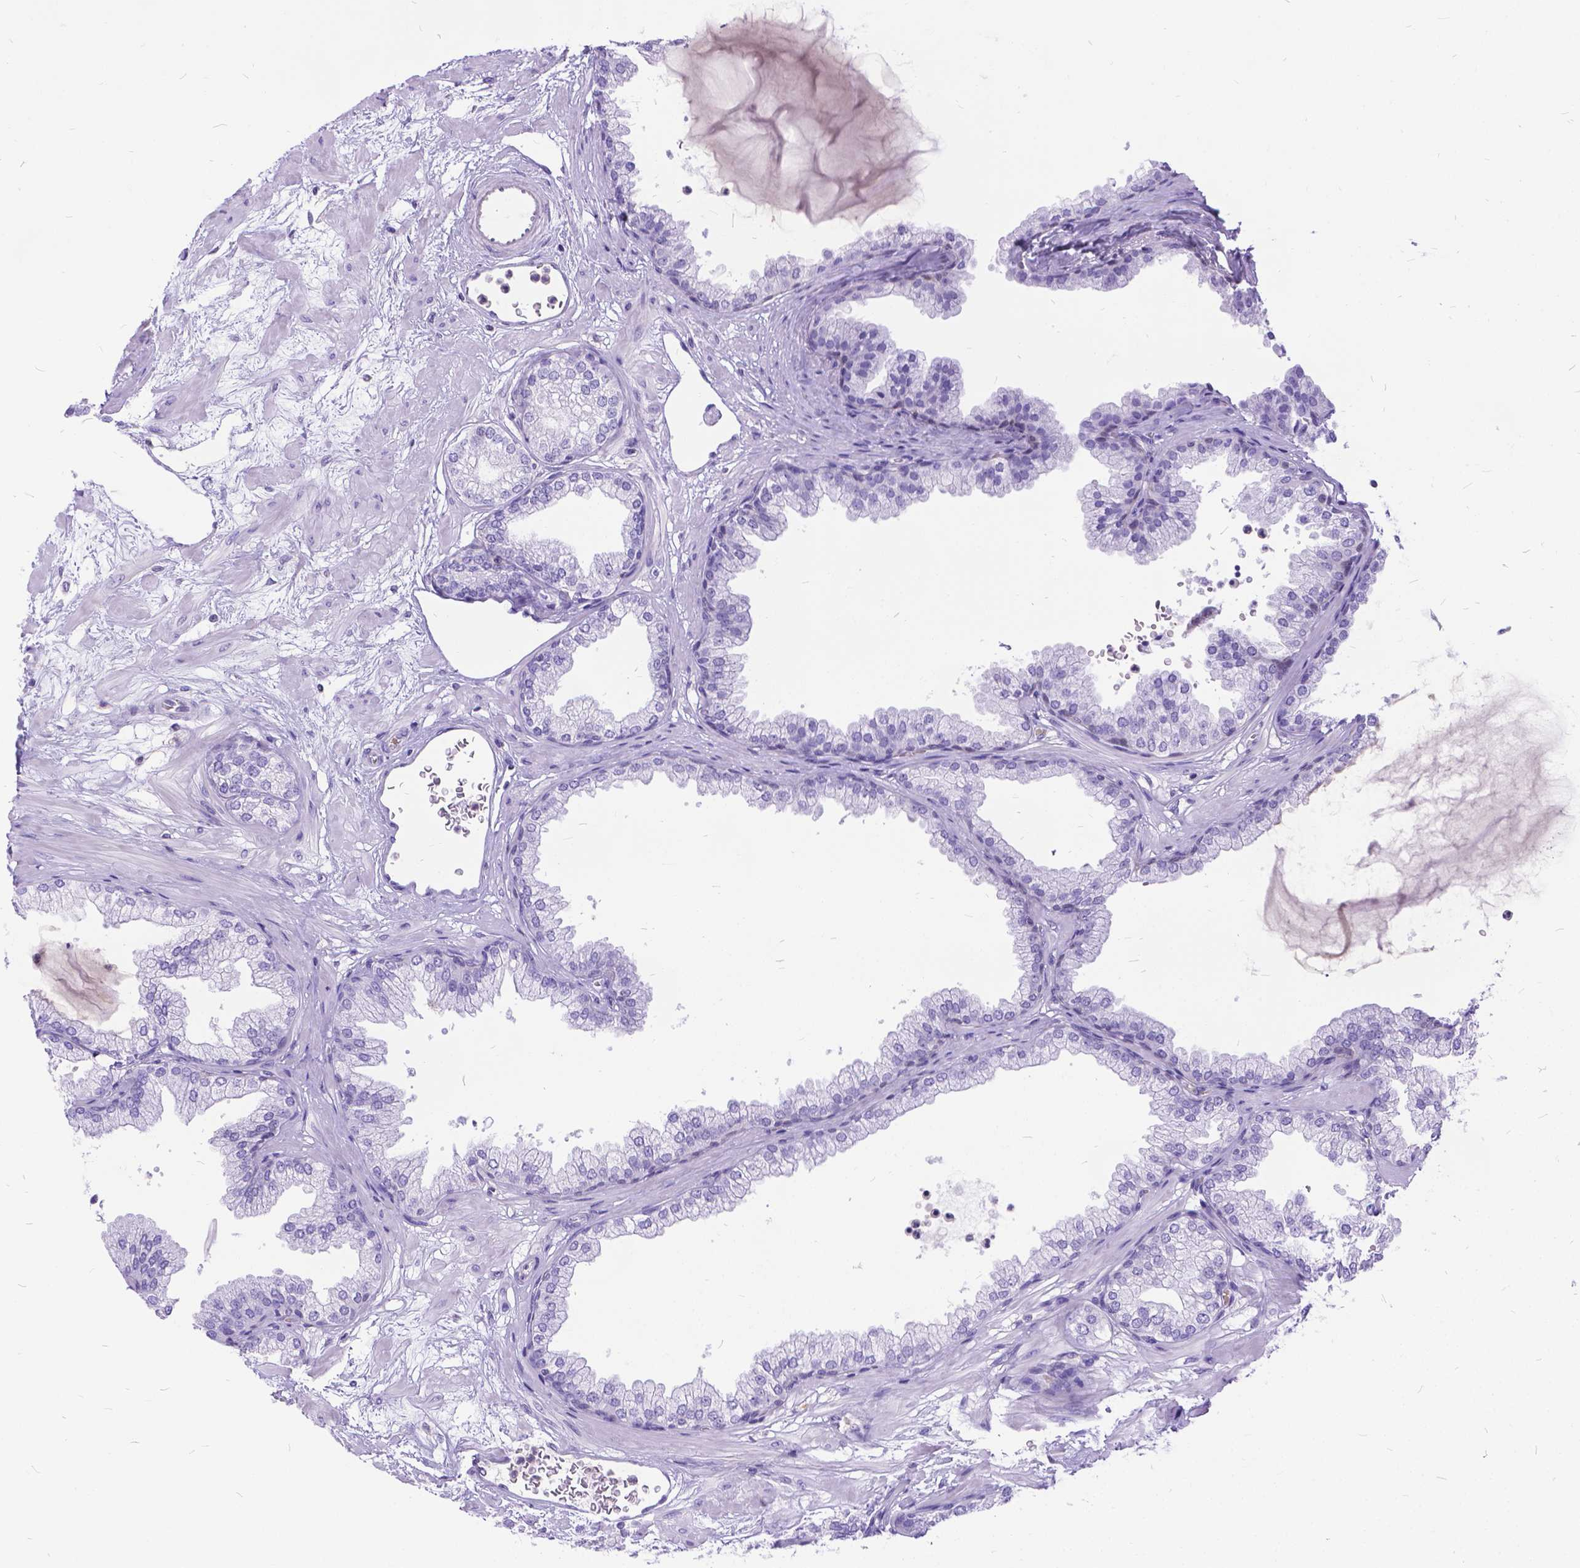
{"staining": {"intensity": "weak", "quantity": "<25%", "location": "nuclear"}, "tissue": "prostate", "cell_type": "Glandular cells", "image_type": "normal", "snomed": [{"axis": "morphology", "description": "Normal tissue, NOS"}, {"axis": "topography", "description": "Prostate"}], "caption": "Immunohistochemistry (IHC) micrograph of unremarkable prostate stained for a protein (brown), which demonstrates no positivity in glandular cells.", "gene": "TMEM169", "patient": {"sex": "male", "age": 37}}